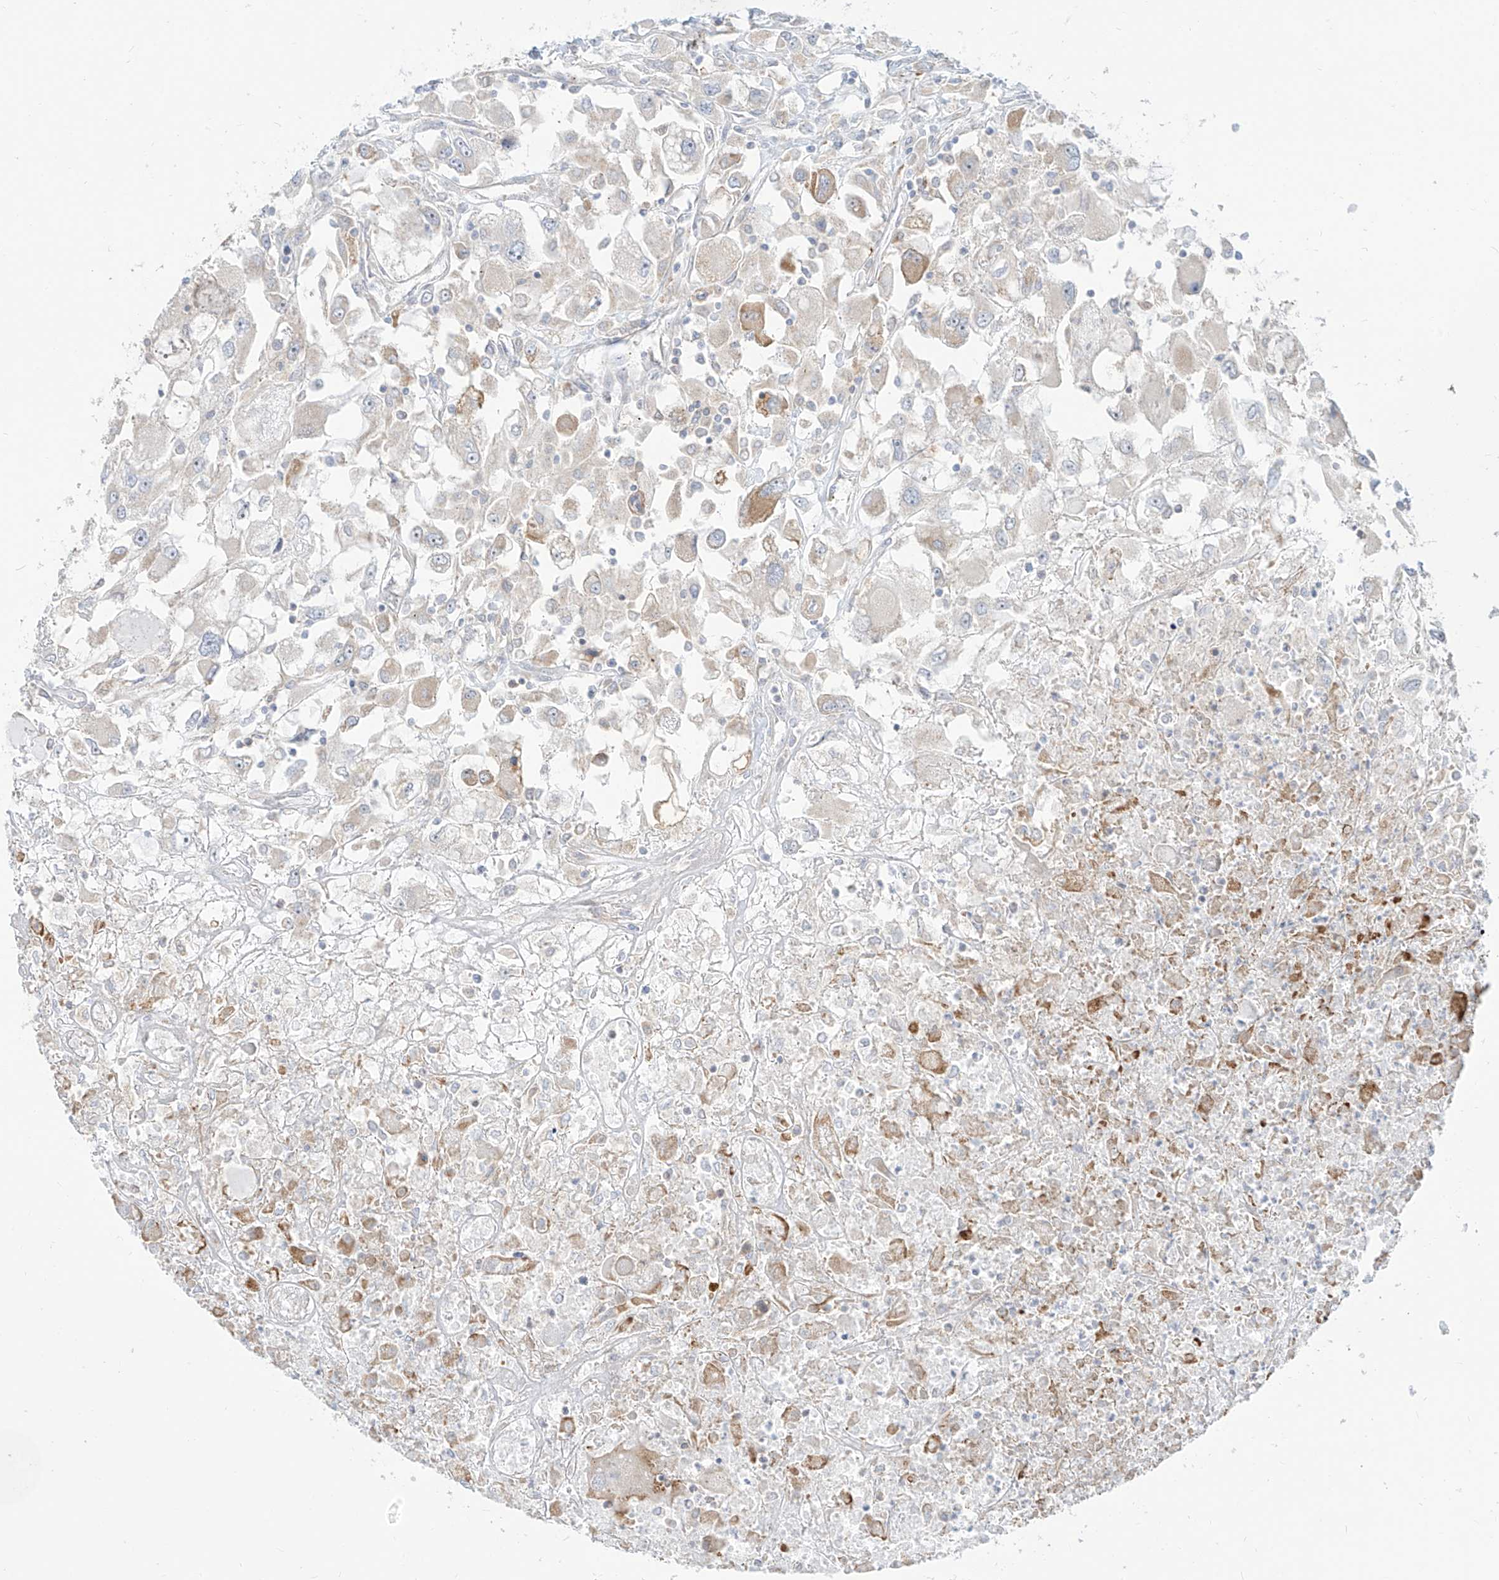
{"staining": {"intensity": "weak", "quantity": "25%-75%", "location": "cytoplasmic/membranous"}, "tissue": "renal cancer", "cell_type": "Tumor cells", "image_type": "cancer", "snomed": [{"axis": "morphology", "description": "Adenocarcinoma, NOS"}, {"axis": "topography", "description": "Kidney"}], "caption": "IHC of adenocarcinoma (renal) shows low levels of weak cytoplasmic/membranous expression in approximately 25%-75% of tumor cells.", "gene": "SYTL3", "patient": {"sex": "female", "age": 52}}